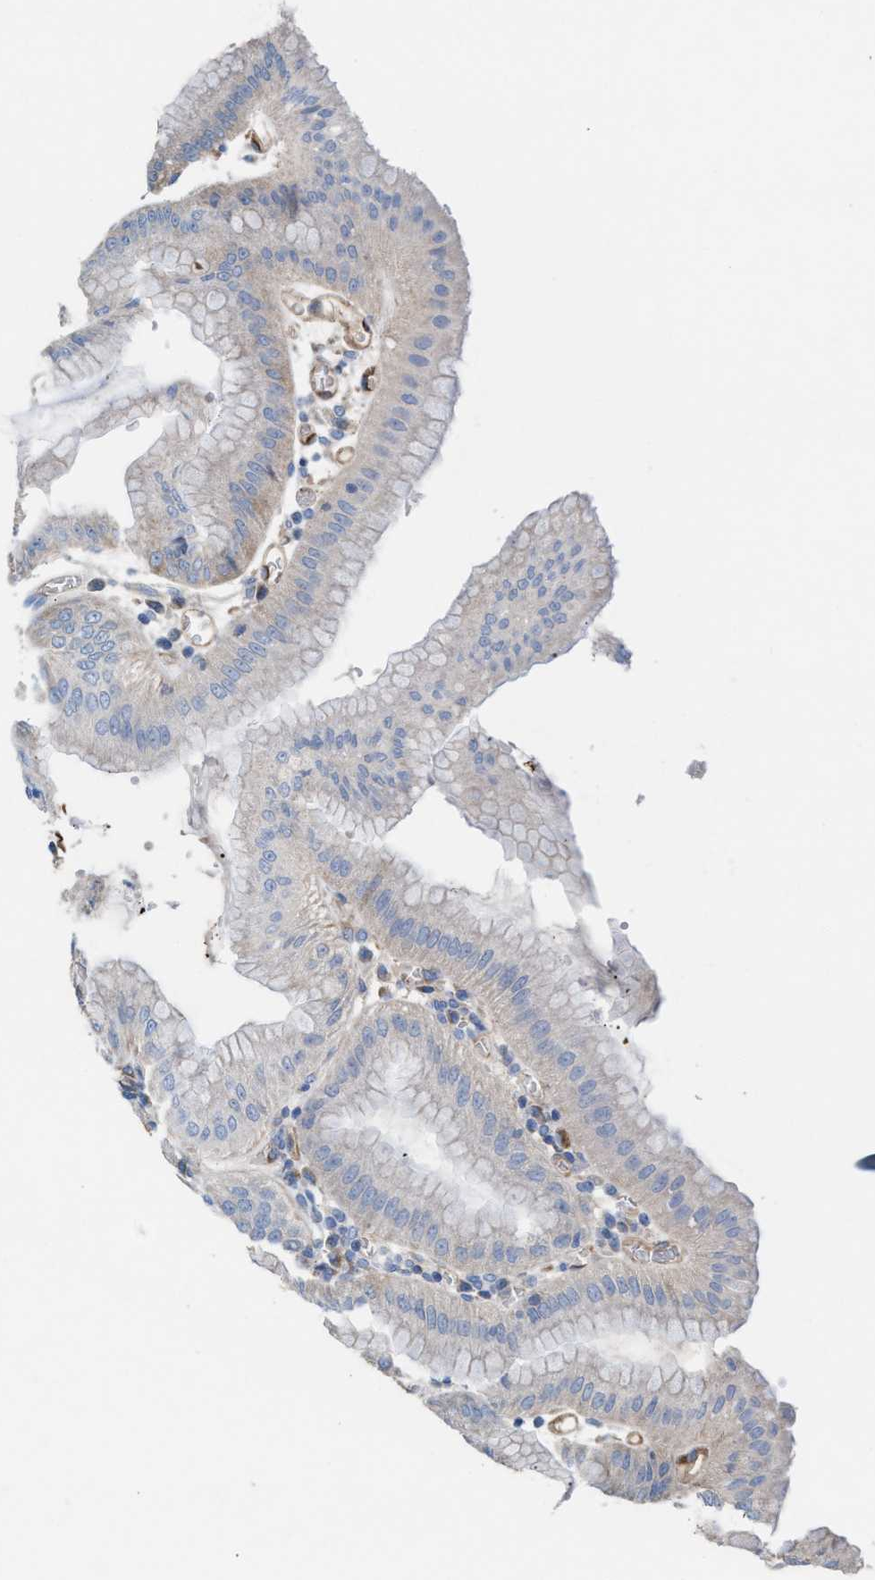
{"staining": {"intensity": "weak", "quantity": "25%-75%", "location": "cytoplasmic/membranous"}, "tissue": "stomach", "cell_type": "Glandular cells", "image_type": "normal", "snomed": [{"axis": "morphology", "description": "Normal tissue, NOS"}, {"axis": "topography", "description": "Stomach, lower"}], "caption": "The image exhibits staining of unremarkable stomach, revealing weak cytoplasmic/membranous protein staining (brown color) within glandular cells.", "gene": "NYAP1", "patient": {"sex": "male", "age": 71}}